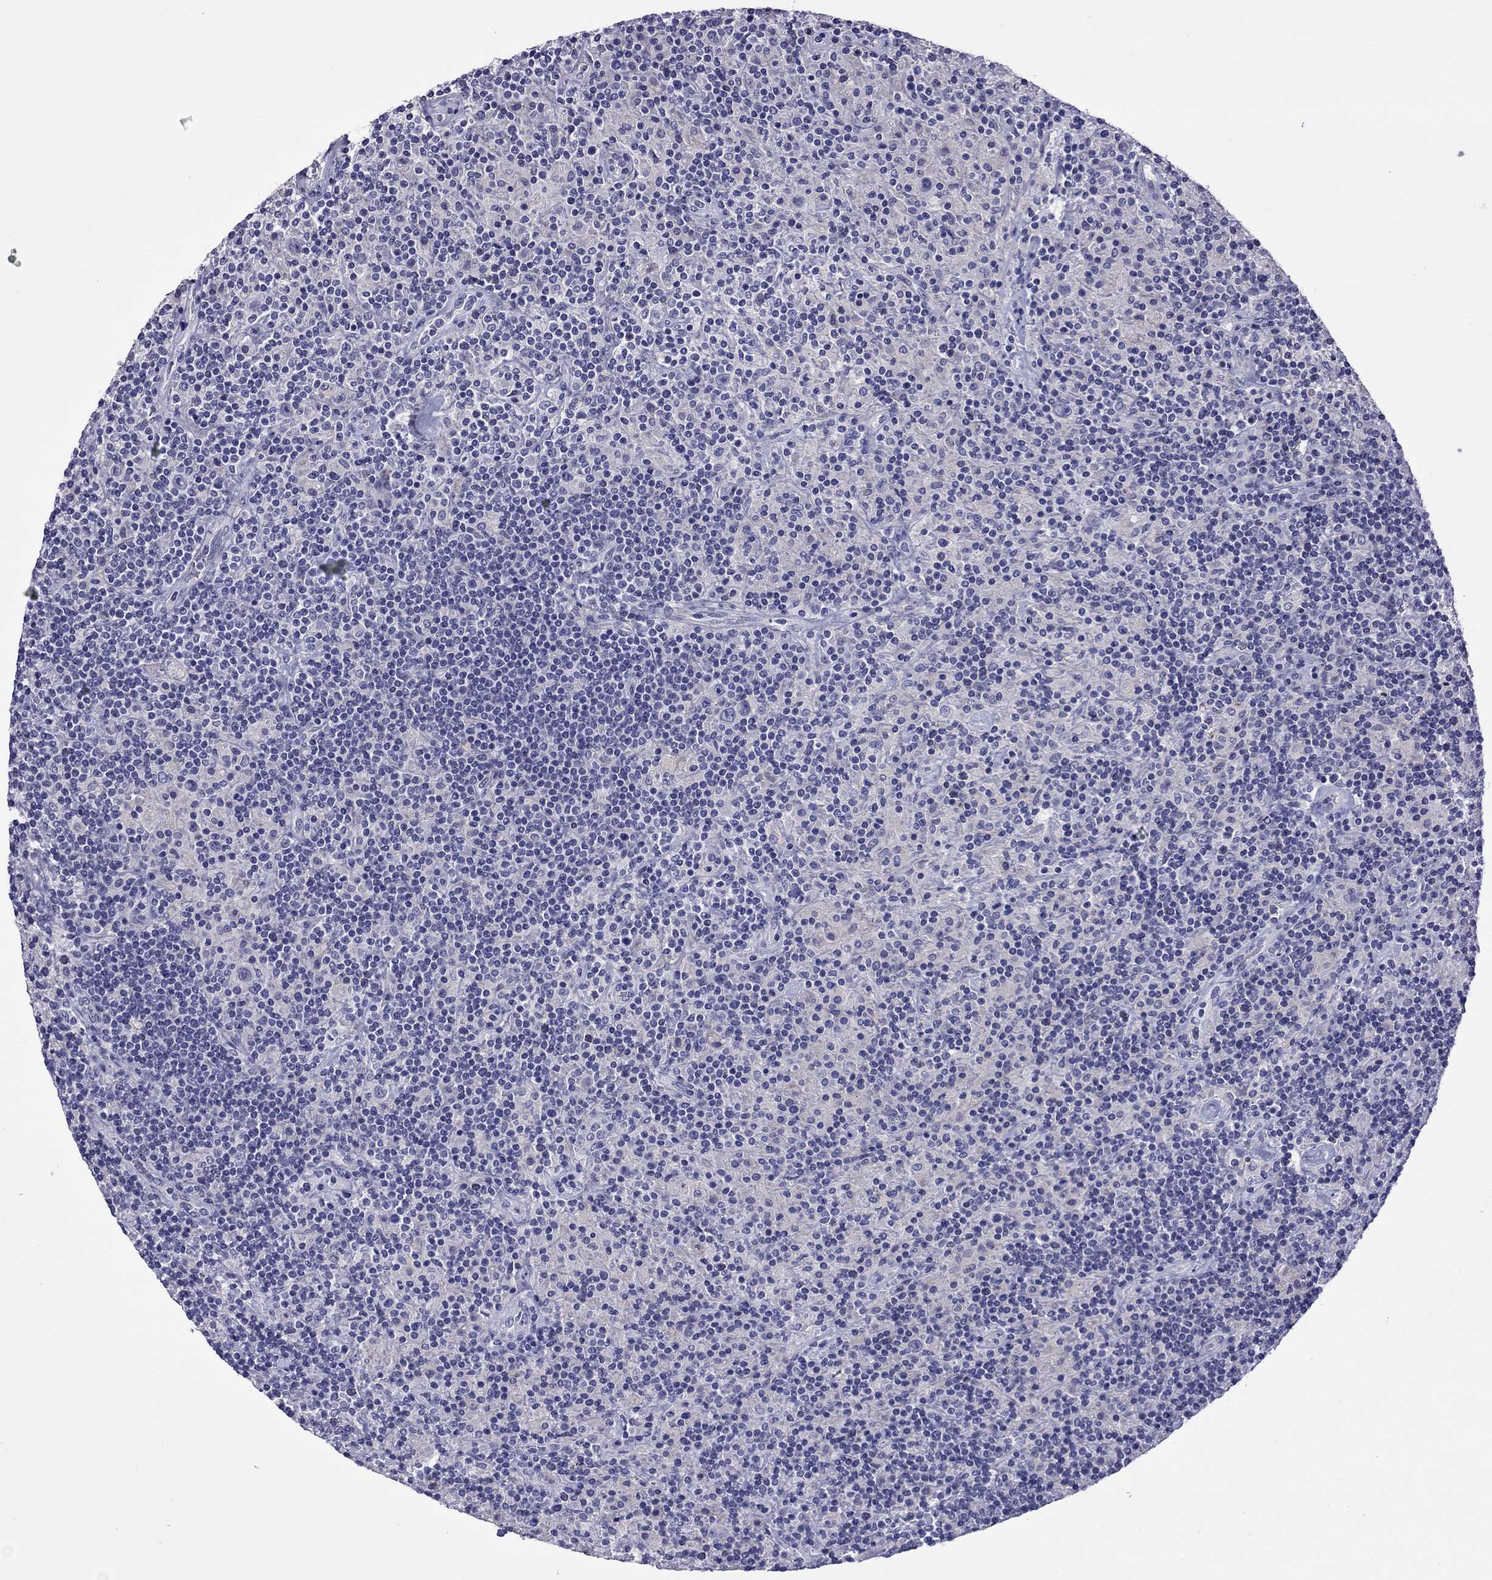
{"staining": {"intensity": "negative", "quantity": "none", "location": "none"}, "tissue": "lymphoma", "cell_type": "Tumor cells", "image_type": "cancer", "snomed": [{"axis": "morphology", "description": "Hodgkin's disease, NOS"}, {"axis": "topography", "description": "Lymph node"}], "caption": "Immunohistochemistry image of human lymphoma stained for a protein (brown), which shows no staining in tumor cells.", "gene": "STAR", "patient": {"sex": "male", "age": 70}}